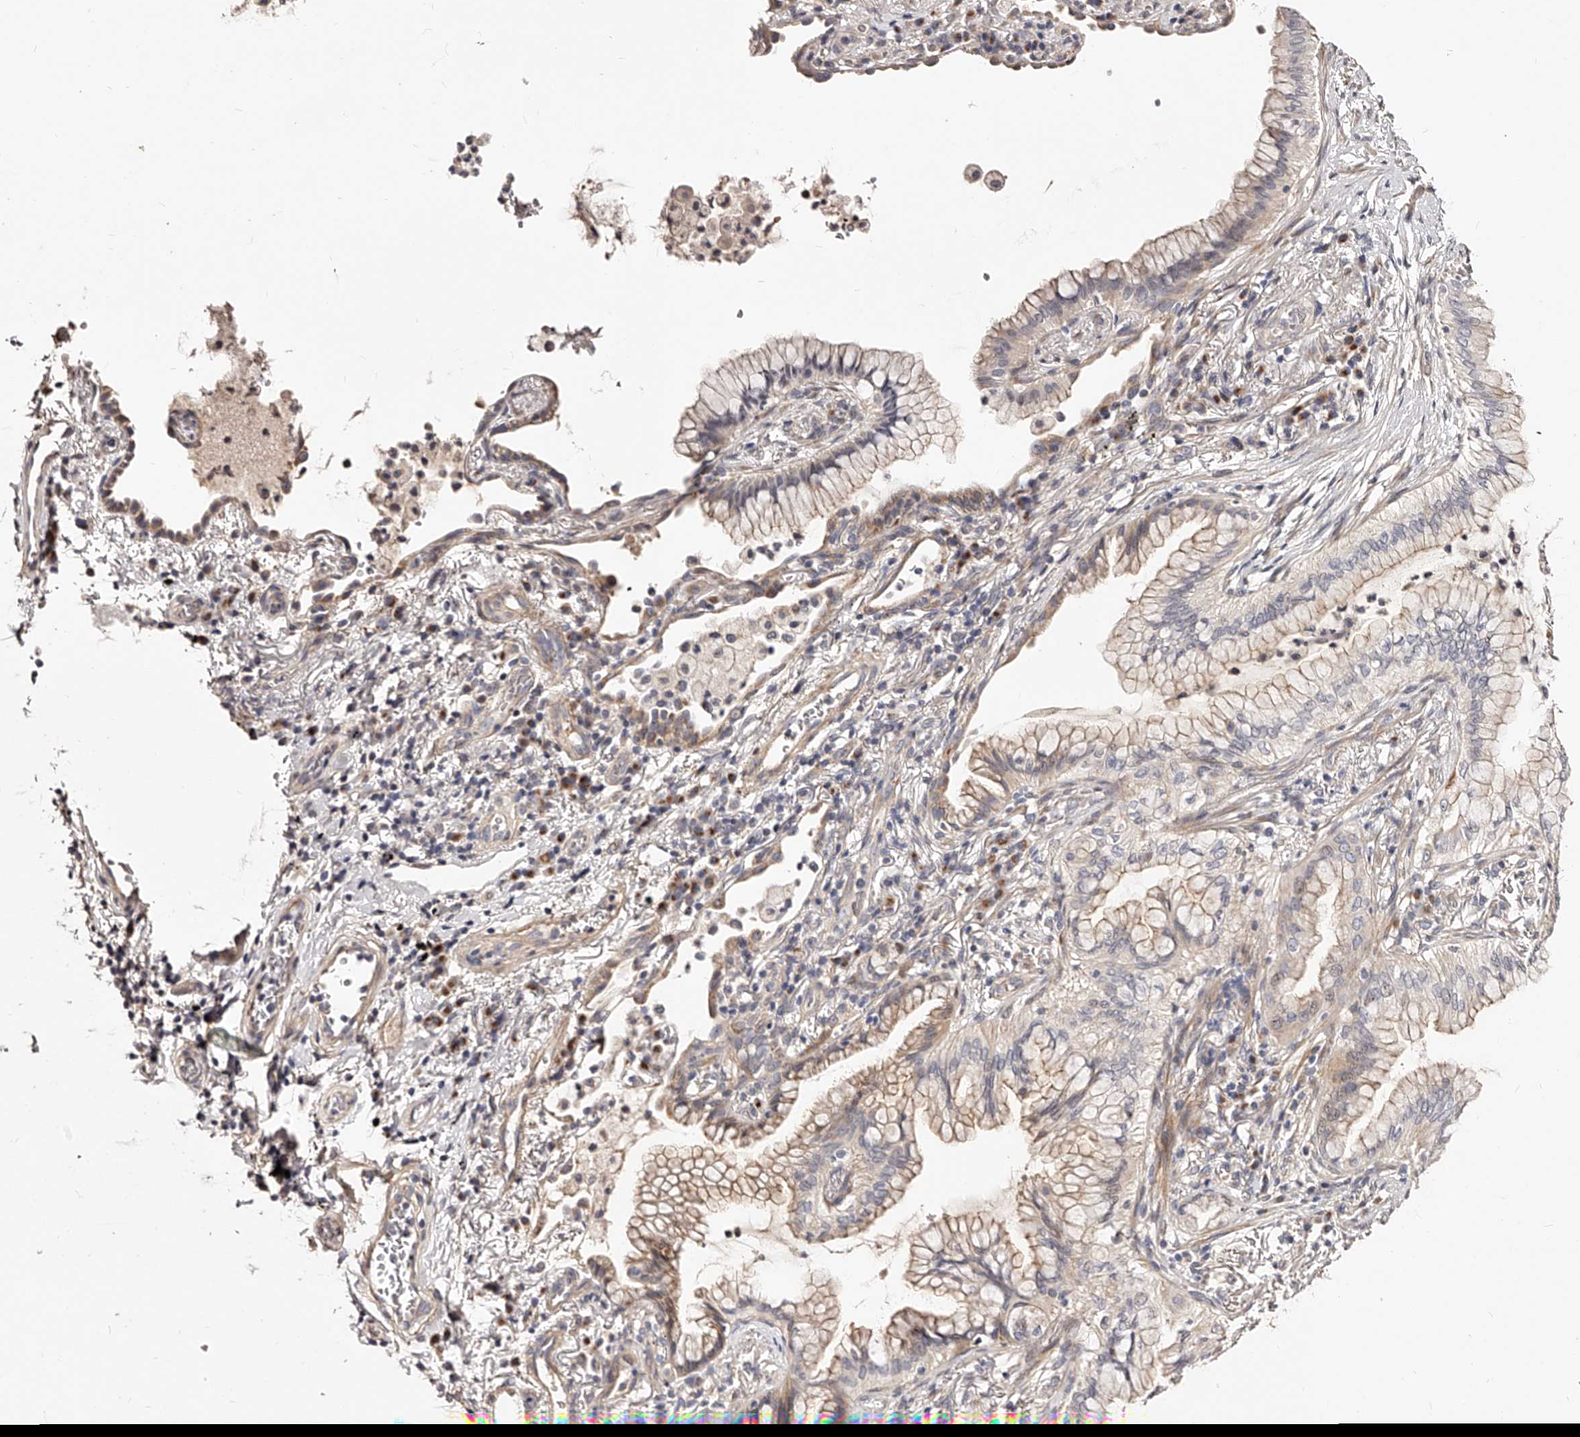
{"staining": {"intensity": "weak", "quantity": "<25%", "location": "cytoplasmic/membranous"}, "tissue": "lung cancer", "cell_type": "Tumor cells", "image_type": "cancer", "snomed": [{"axis": "morphology", "description": "Adenocarcinoma, NOS"}, {"axis": "topography", "description": "Lung"}], "caption": "DAB (3,3'-diaminobenzidine) immunohistochemical staining of lung adenocarcinoma shows no significant staining in tumor cells.", "gene": "ZNF502", "patient": {"sex": "female", "age": 70}}